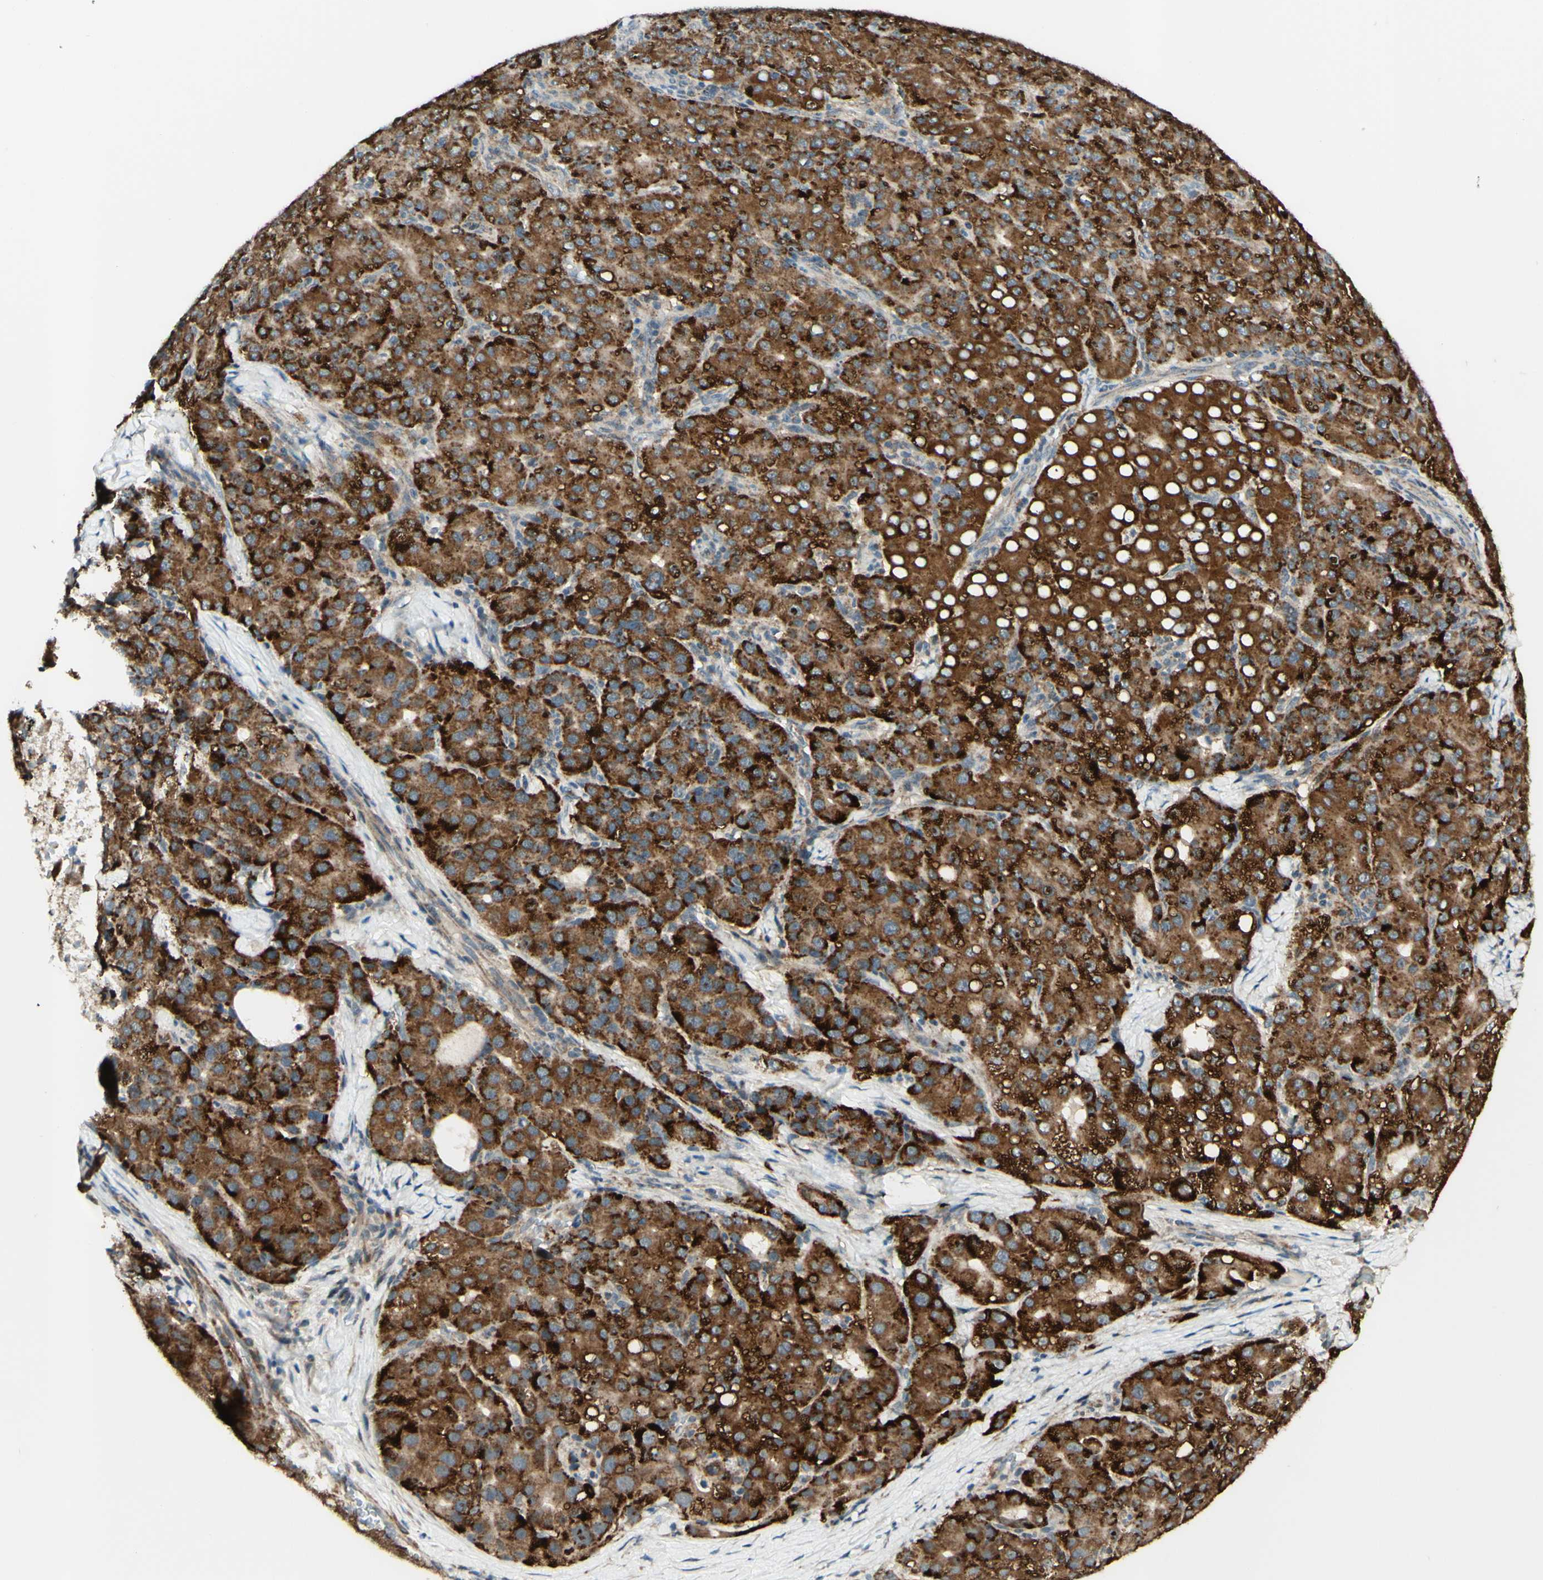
{"staining": {"intensity": "strong", "quantity": ">75%", "location": "cytoplasmic/membranous"}, "tissue": "liver cancer", "cell_type": "Tumor cells", "image_type": "cancer", "snomed": [{"axis": "morphology", "description": "Carcinoma, Hepatocellular, NOS"}, {"axis": "topography", "description": "Liver"}], "caption": "Immunohistochemistry (IHC) (DAB) staining of human liver cancer displays strong cytoplasmic/membranous protein positivity in approximately >75% of tumor cells. Nuclei are stained in blue.", "gene": "DHRS3", "patient": {"sex": "male", "age": 65}}